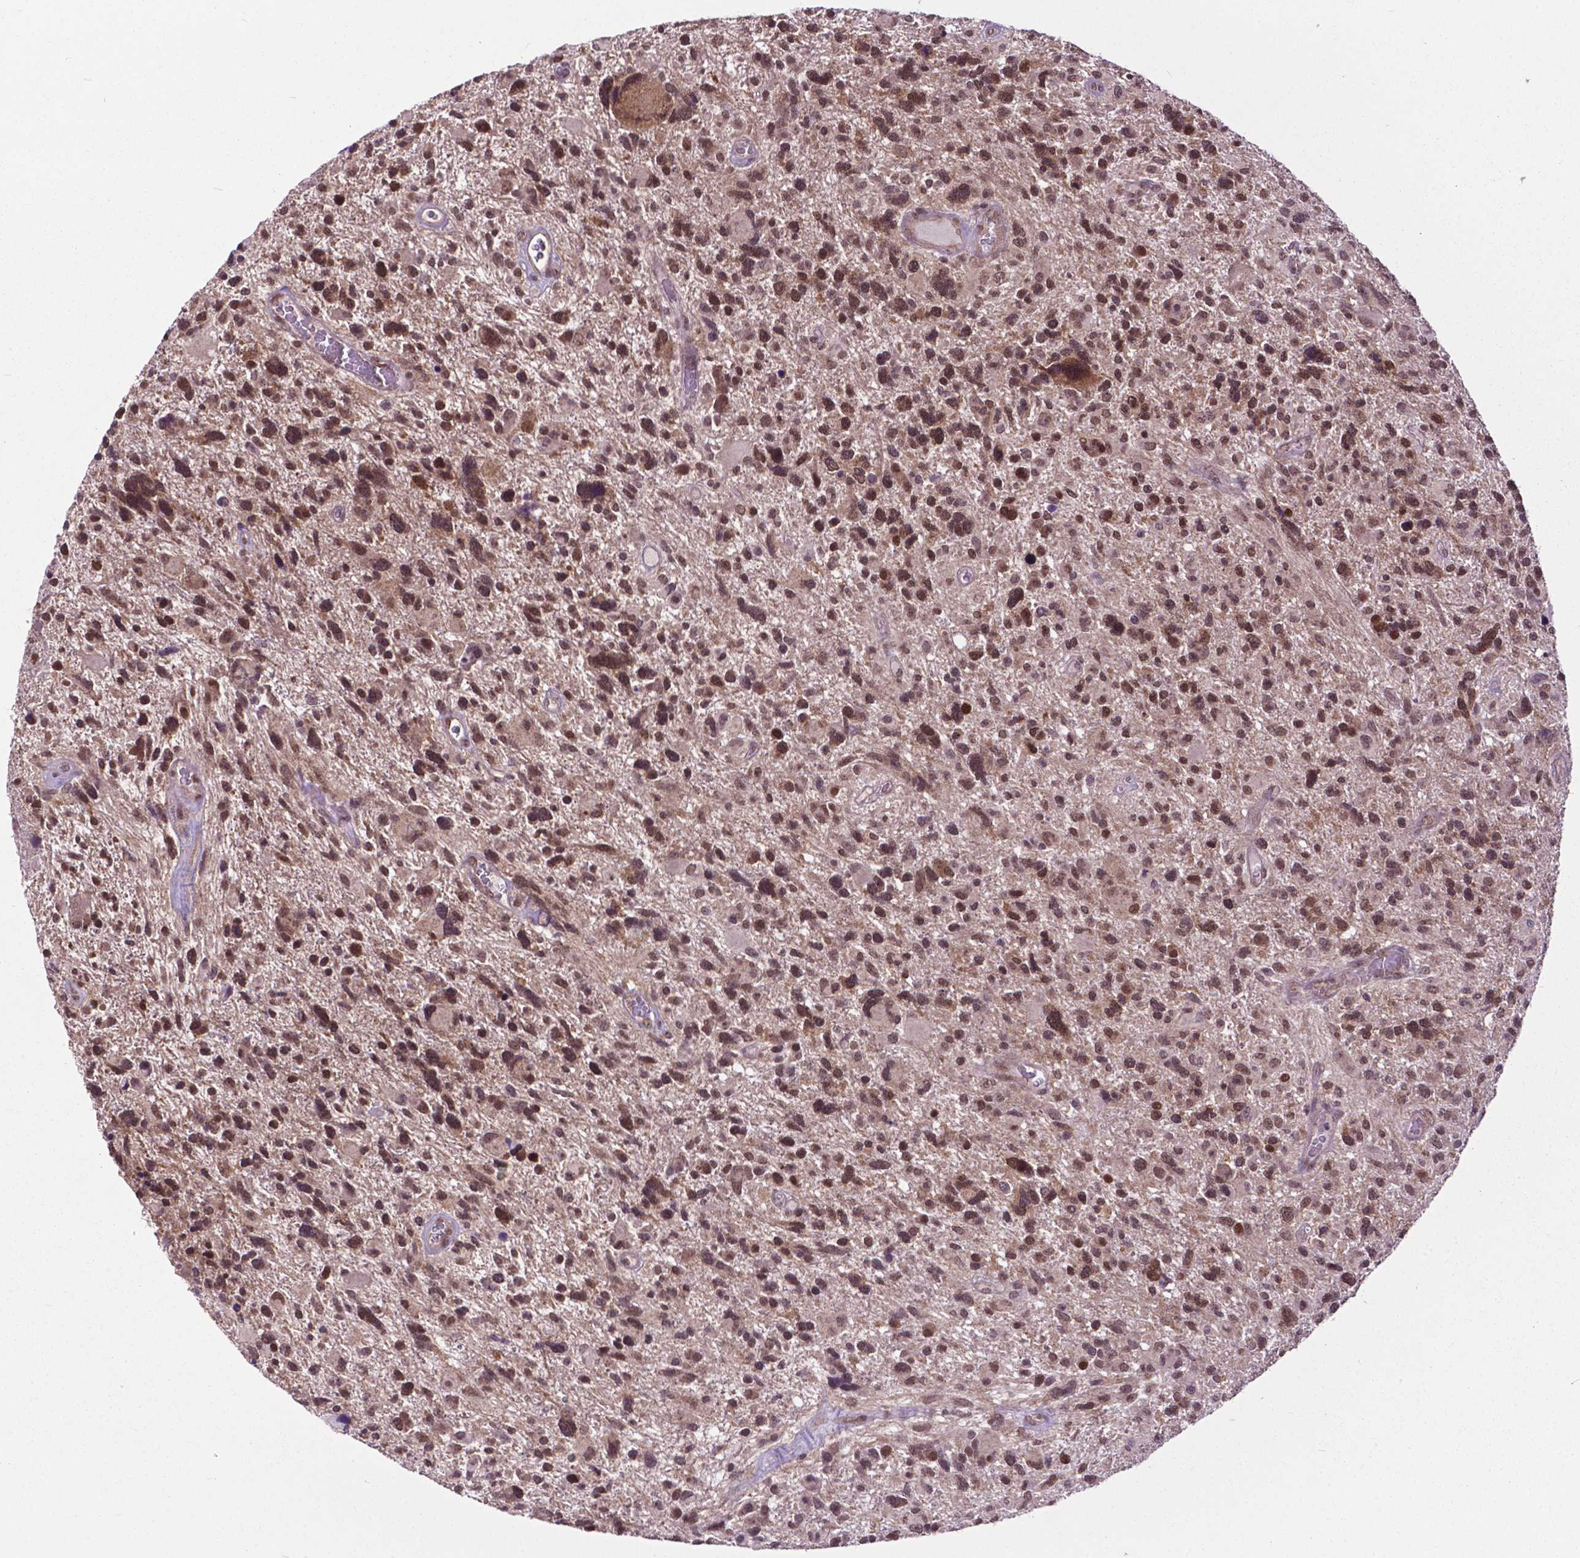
{"staining": {"intensity": "moderate", "quantity": ">75%", "location": "nuclear"}, "tissue": "glioma", "cell_type": "Tumor cells", "image_type": "cancer", "snomed": [{"axis": "morphology", "description": "Glioma, malignant, High grade"}, {"axis": "topography", "description": "Brain"}], "caption": "This histopathology image demonstrates high-grade glioma (malignant) stained with immunohistochemistry to label a protein in brown. The nuclear of tumor cells show moderate positivity for the protein. Nuclei are counter-stained blue.", "gene": "FAF1", "patient": {"sex": "male", "age": 49}}